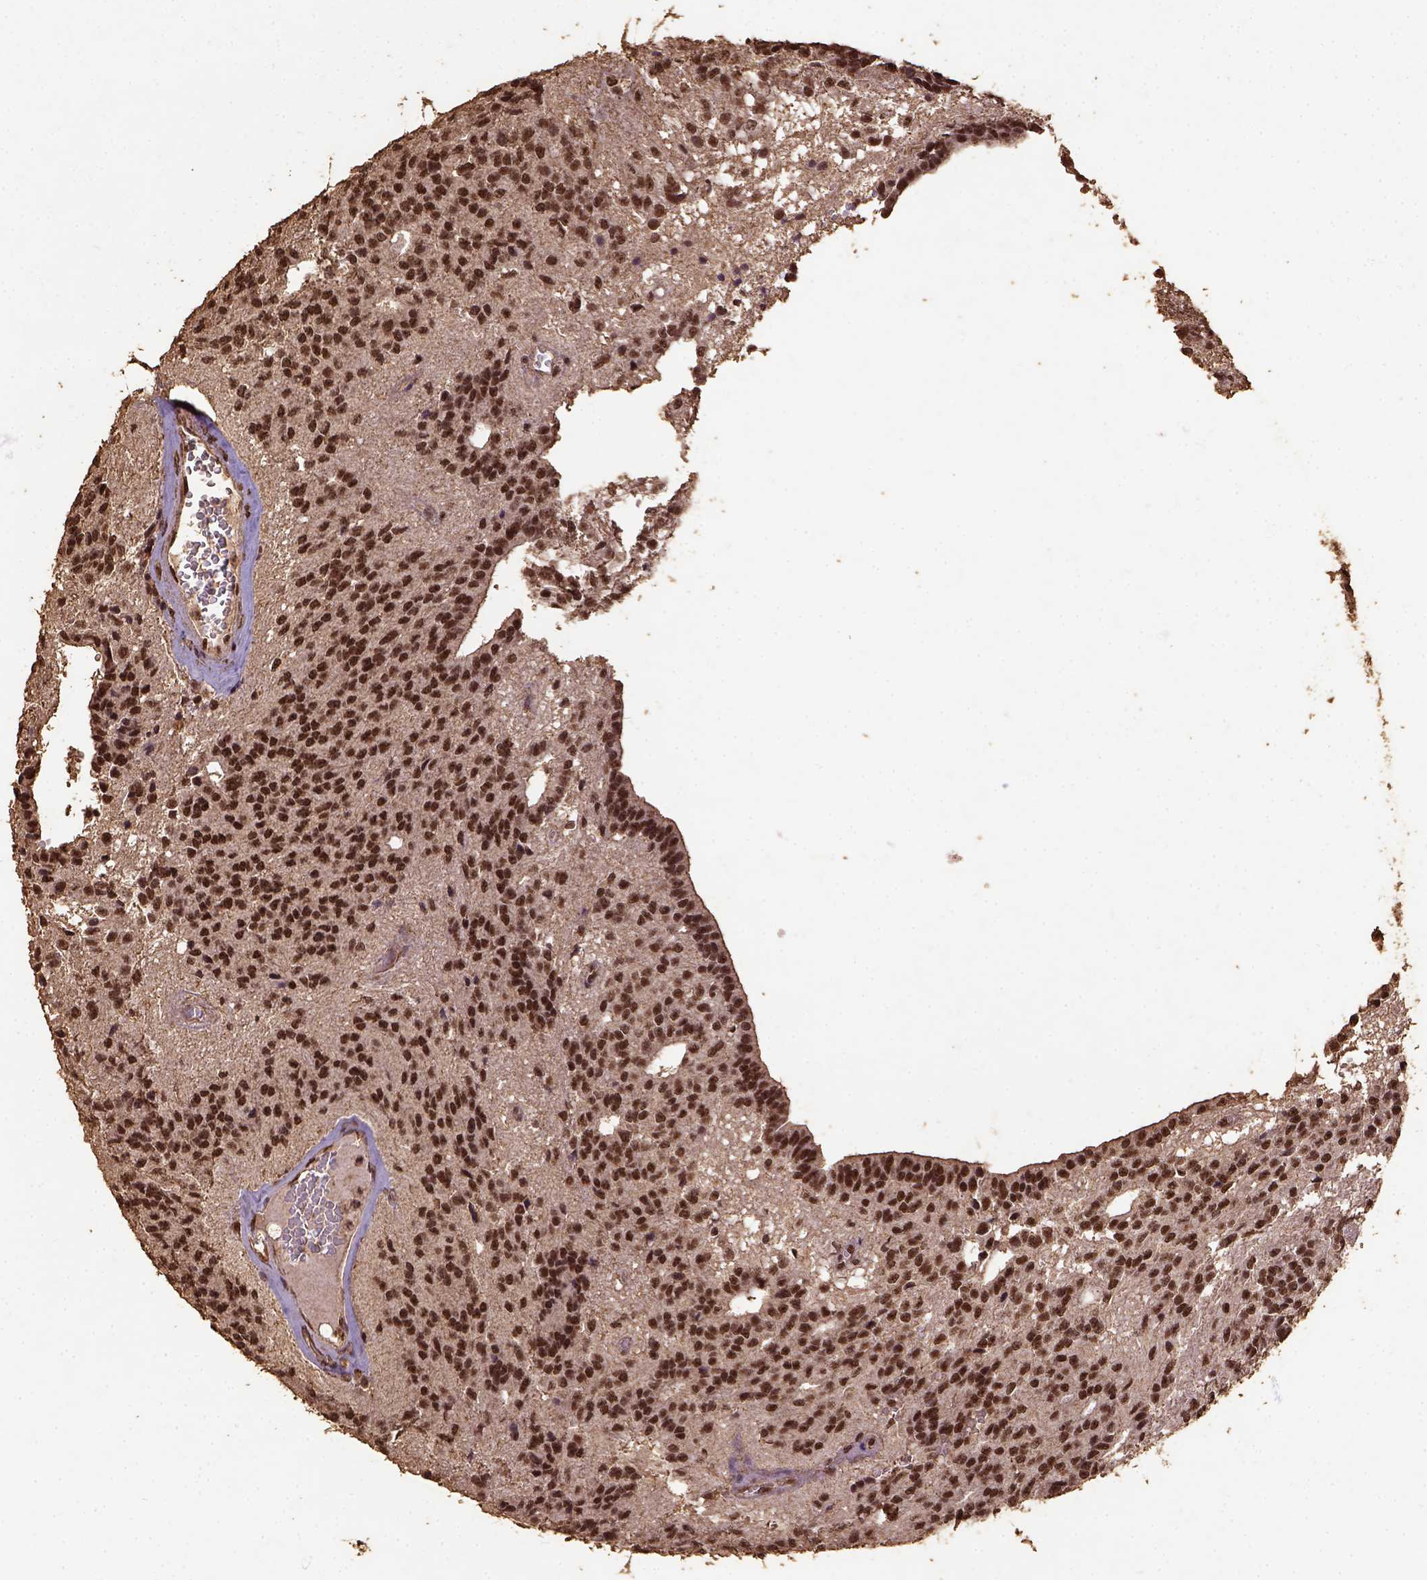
{"staining": {"intensity": "strong", "quantity": ">75%", "location": "nuclear"}, "tissue": "glioma", "cell_type": "Tumor cells", "image_type": "cancer", "snomed": [{"axis": "morphology", "description": "Glioma, malignant, Low grade"}, {"axis": "topography", "description": "Brain"}], "caption": "The histopathology image displays a brown stain indicating the presence of a protein in the nuclear of tumor cells in low-grade glioma (malignant). The staining was performed using DAB (3,3'-diaminobenzidine) to visualize the protein expression in brown, while the nuclei were stained in blue with hematoxylin (Magnification: 20x).", "gene": "NACC1", "patient": {"sex": "male", "age": 31}}